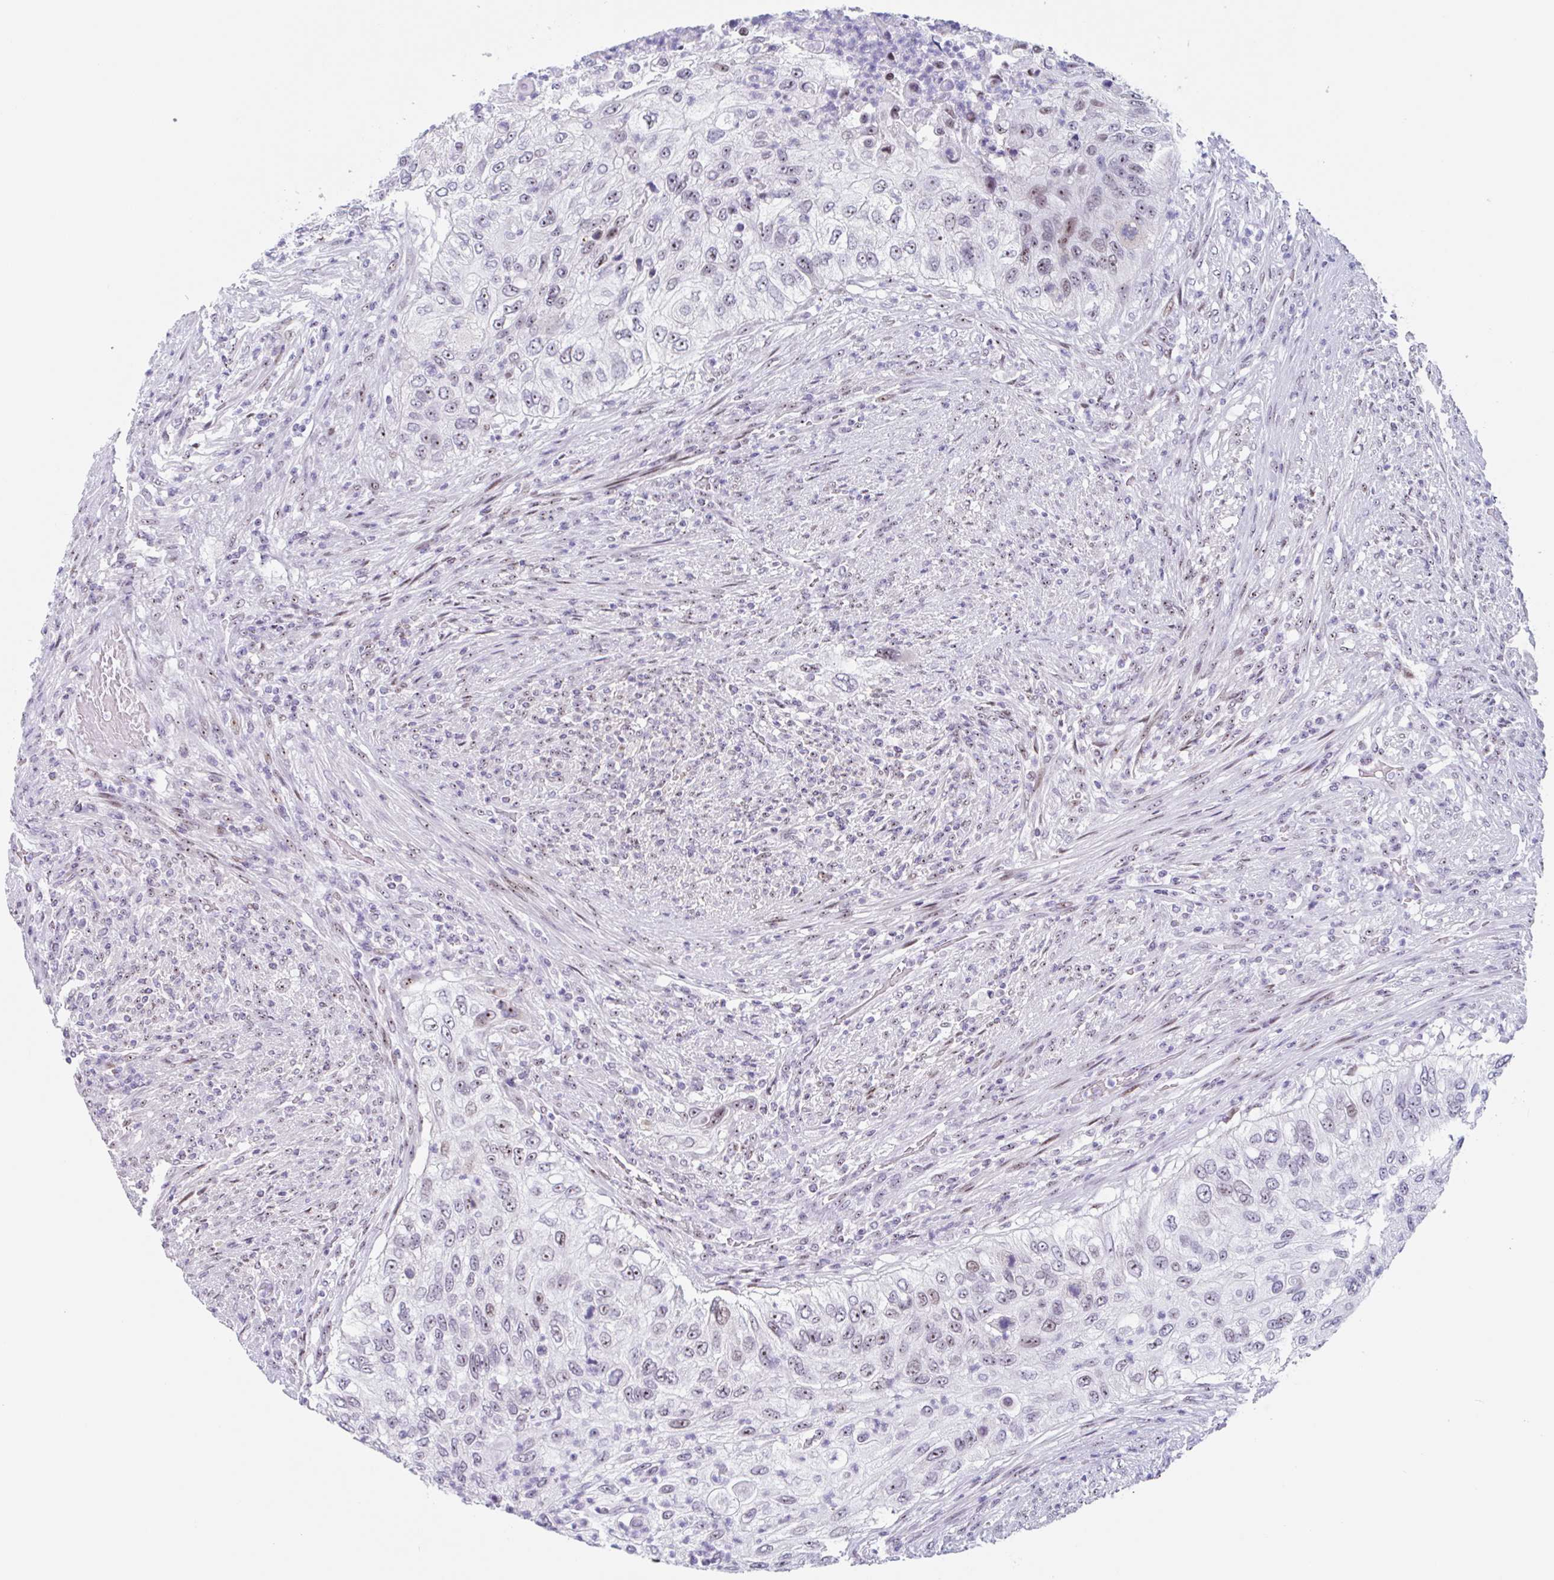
{"staining": {"intensity": "moderate", "quantity": "25%-75%", "location": "nuclear"}, "tissue": "urothelial cancer", "cell_type": "Tumor cells", "image_type": "cancer", "snomed": [{"axis": "morphology", "description": "Urothelial carcinoma, High grade"}, {"axis": "topography", "description": "Urinary bladder"}], "caption": "IHC histopathology image of neoplastic tissue: urothelial cancer stained using IHC displays medium levels of moderate protein expression localized specifically in the nuclear of tumor cells, appearing as a nuclear brown color.", "gene": "LENG9", "patient": {"sex": "female", "age": 60}}